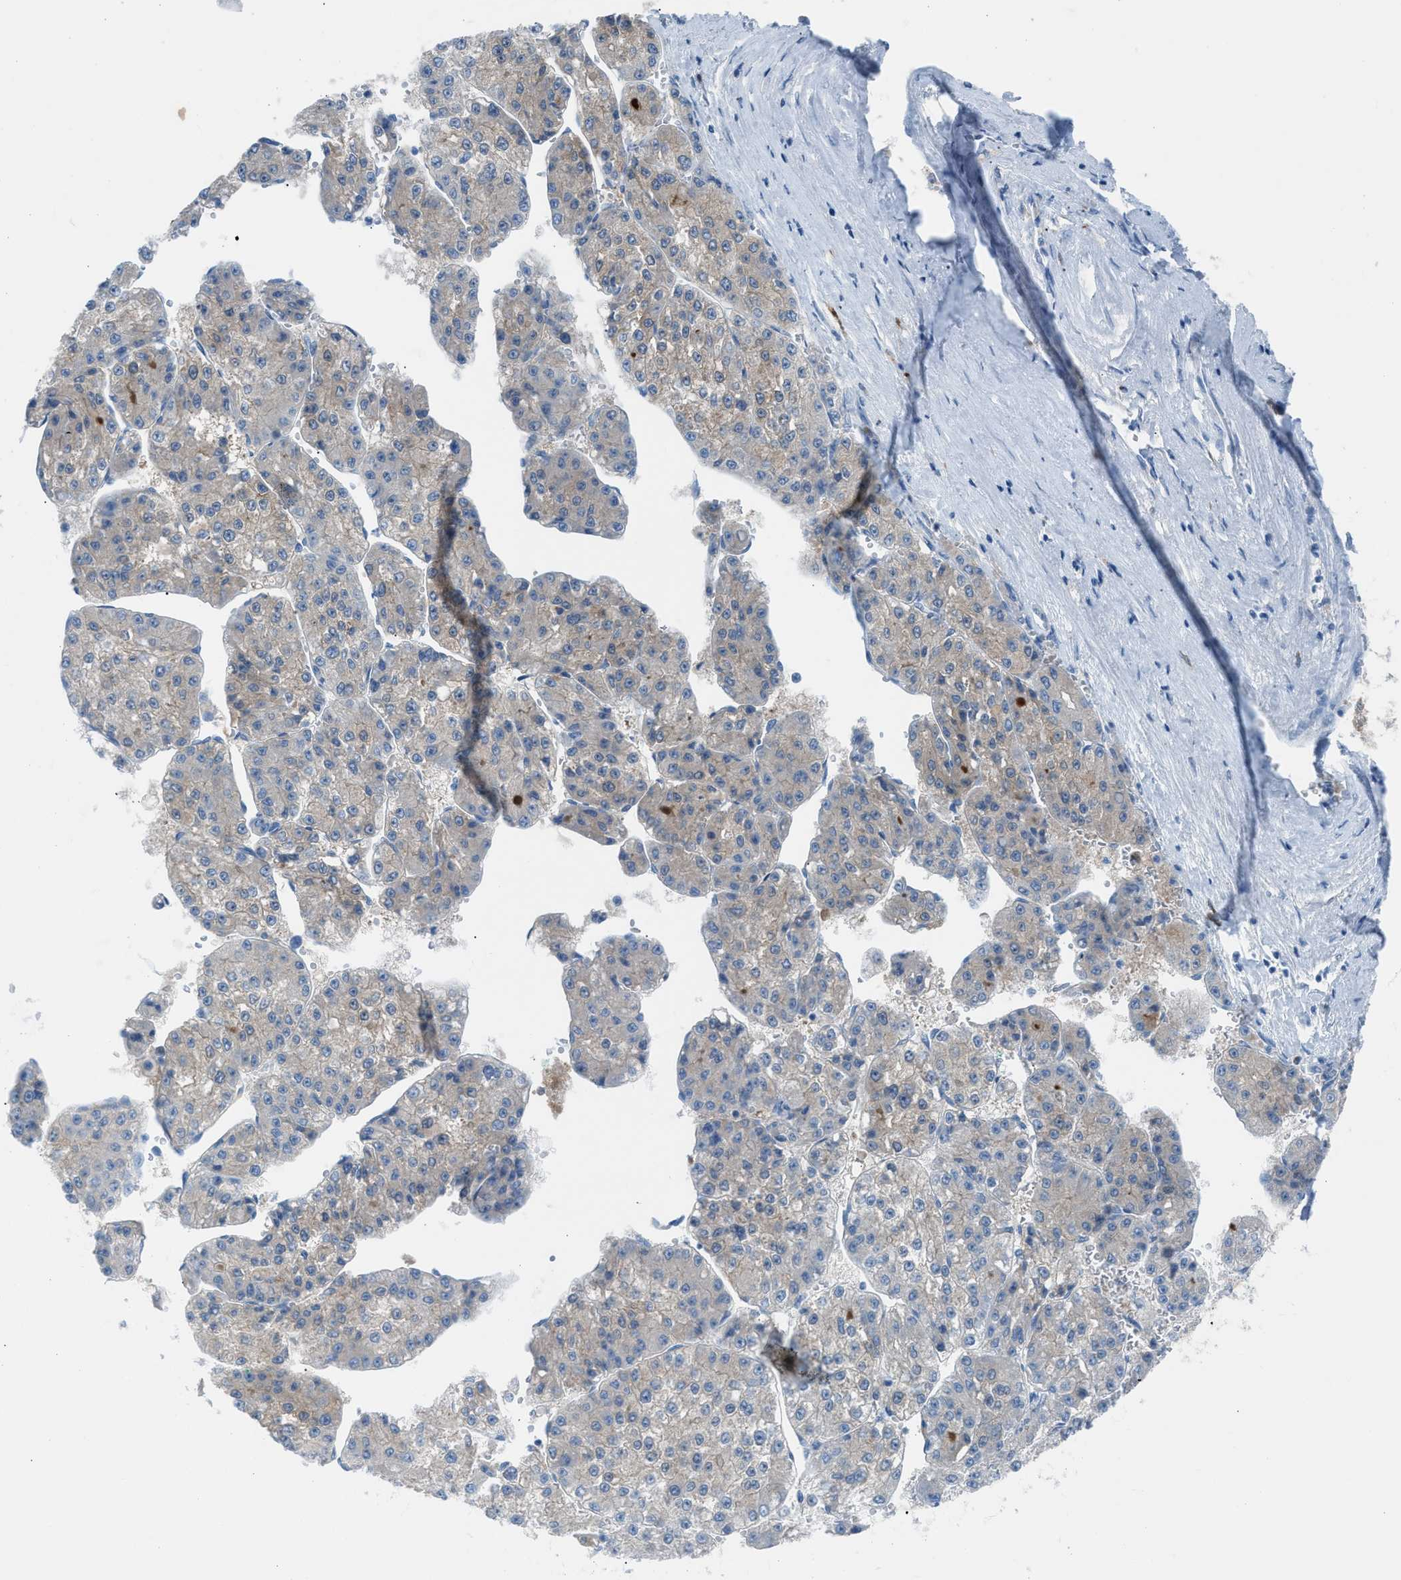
{"staining": {"intensity": "weak", "quantity": "<25%", "location": "cytoplasmic/membranous"}, "tissue": "liver cancer", "cell_type": "Tumor cells", "image_type": "cancer", "snomed": [{"axis": "morphology", "description": "Carcinoma, Hepatocellular, NOS"}, {"axis": "topography", "description": "Liver"}], "caption": "Immunohistochemistry (IHC) image of liver cancer stained for a protein (brown), which shows no expression in tumor cells.", "gene": "CLEC10A", "patient": {"sex": "female", "age": 73}}